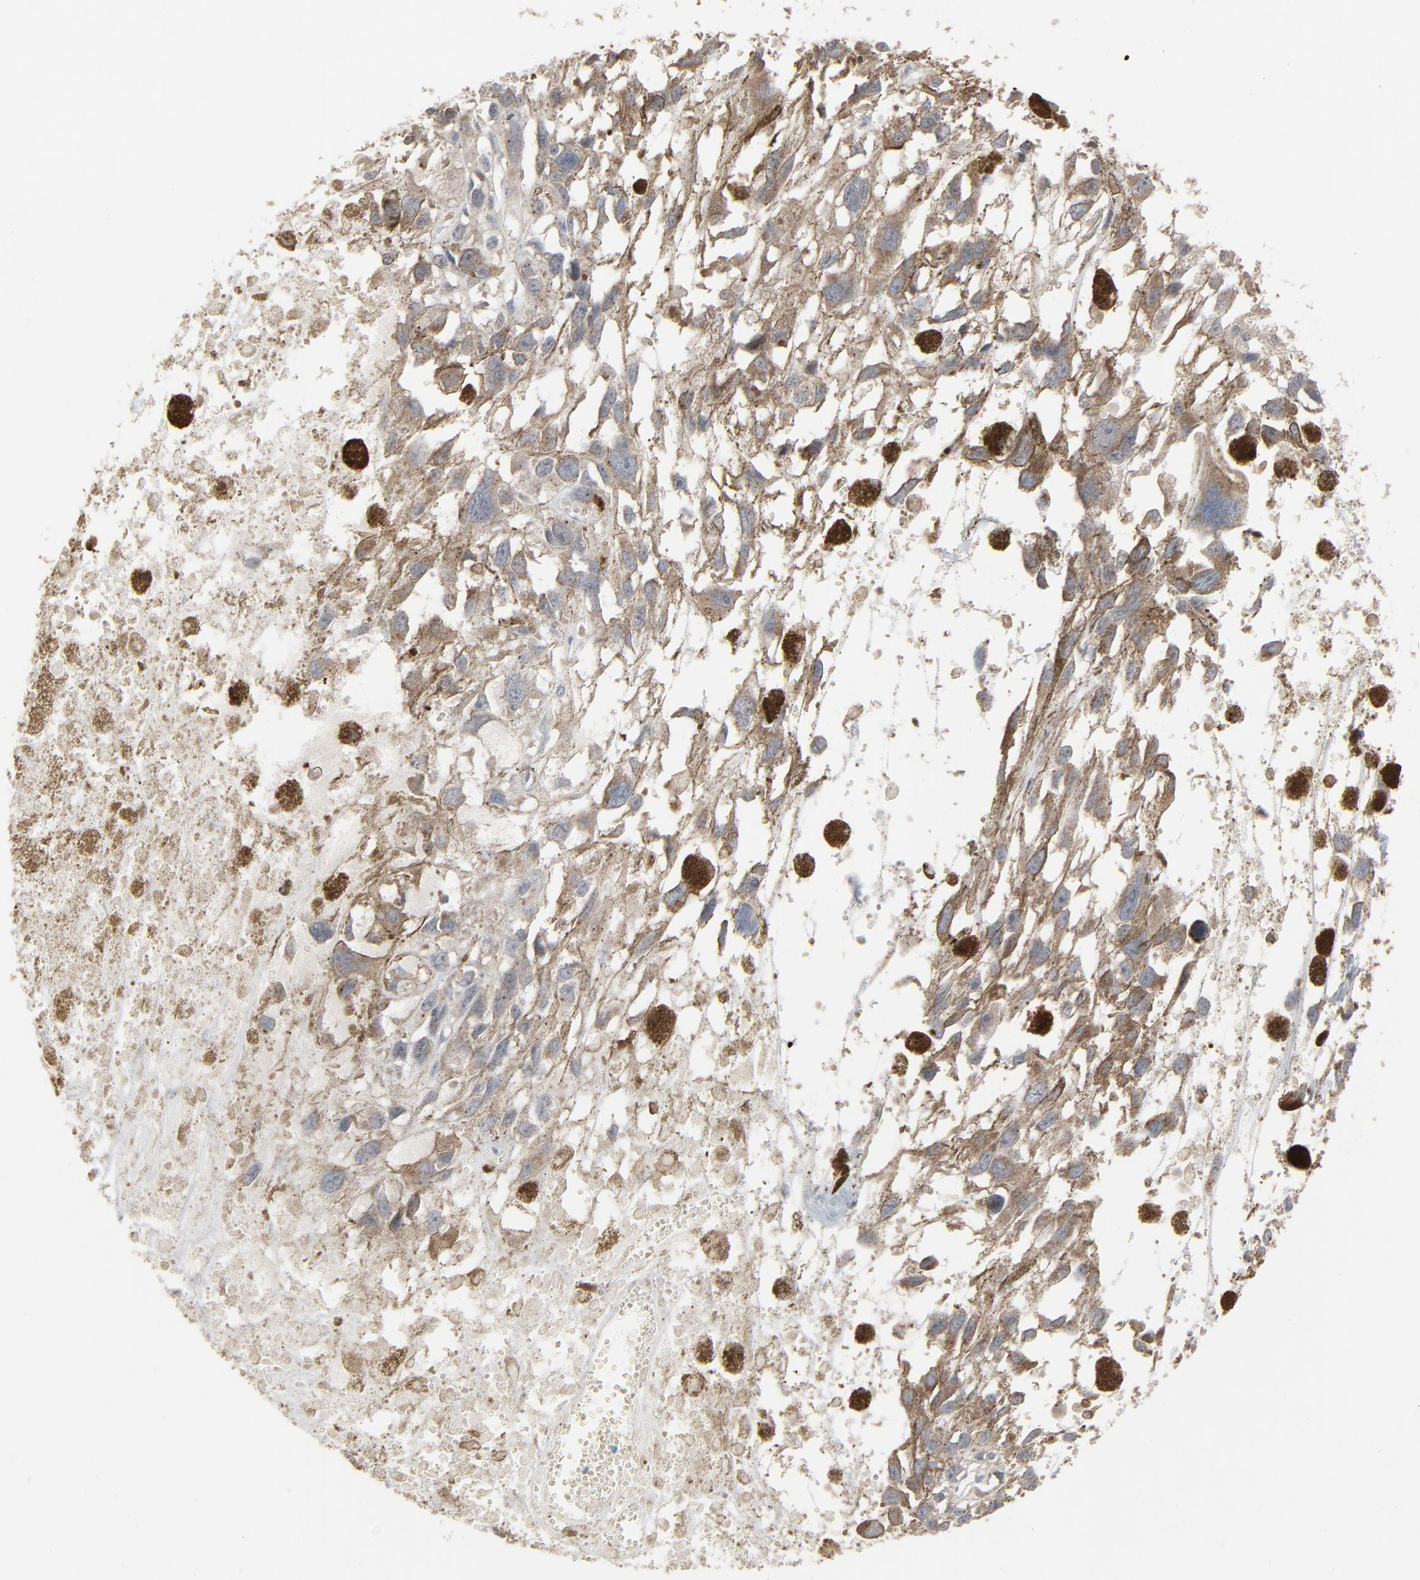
{"staining": {"intensity": "weak", "quantity": "25%-75%", "location": "cytoplasmic/membranous"}, "tissue": "melanoma", "cell_type": "Tumor cells", "image_type": "cancer", "snomed": [{"axis": "morphology", "description": "Malignant melanoma, Metastatic site"}, {"axis": "topography", "description": "Lymph node"}], "caption": "Weak cytoplasmic/membranous positivity for a protein is appreciated in approximately 25%-75% of tumor cells of malignant melanoma (metastatic site) using immunohistochemistry (IHC).", "gene": "DOCK8", "patient": {"sex": "male", "age": 59}}